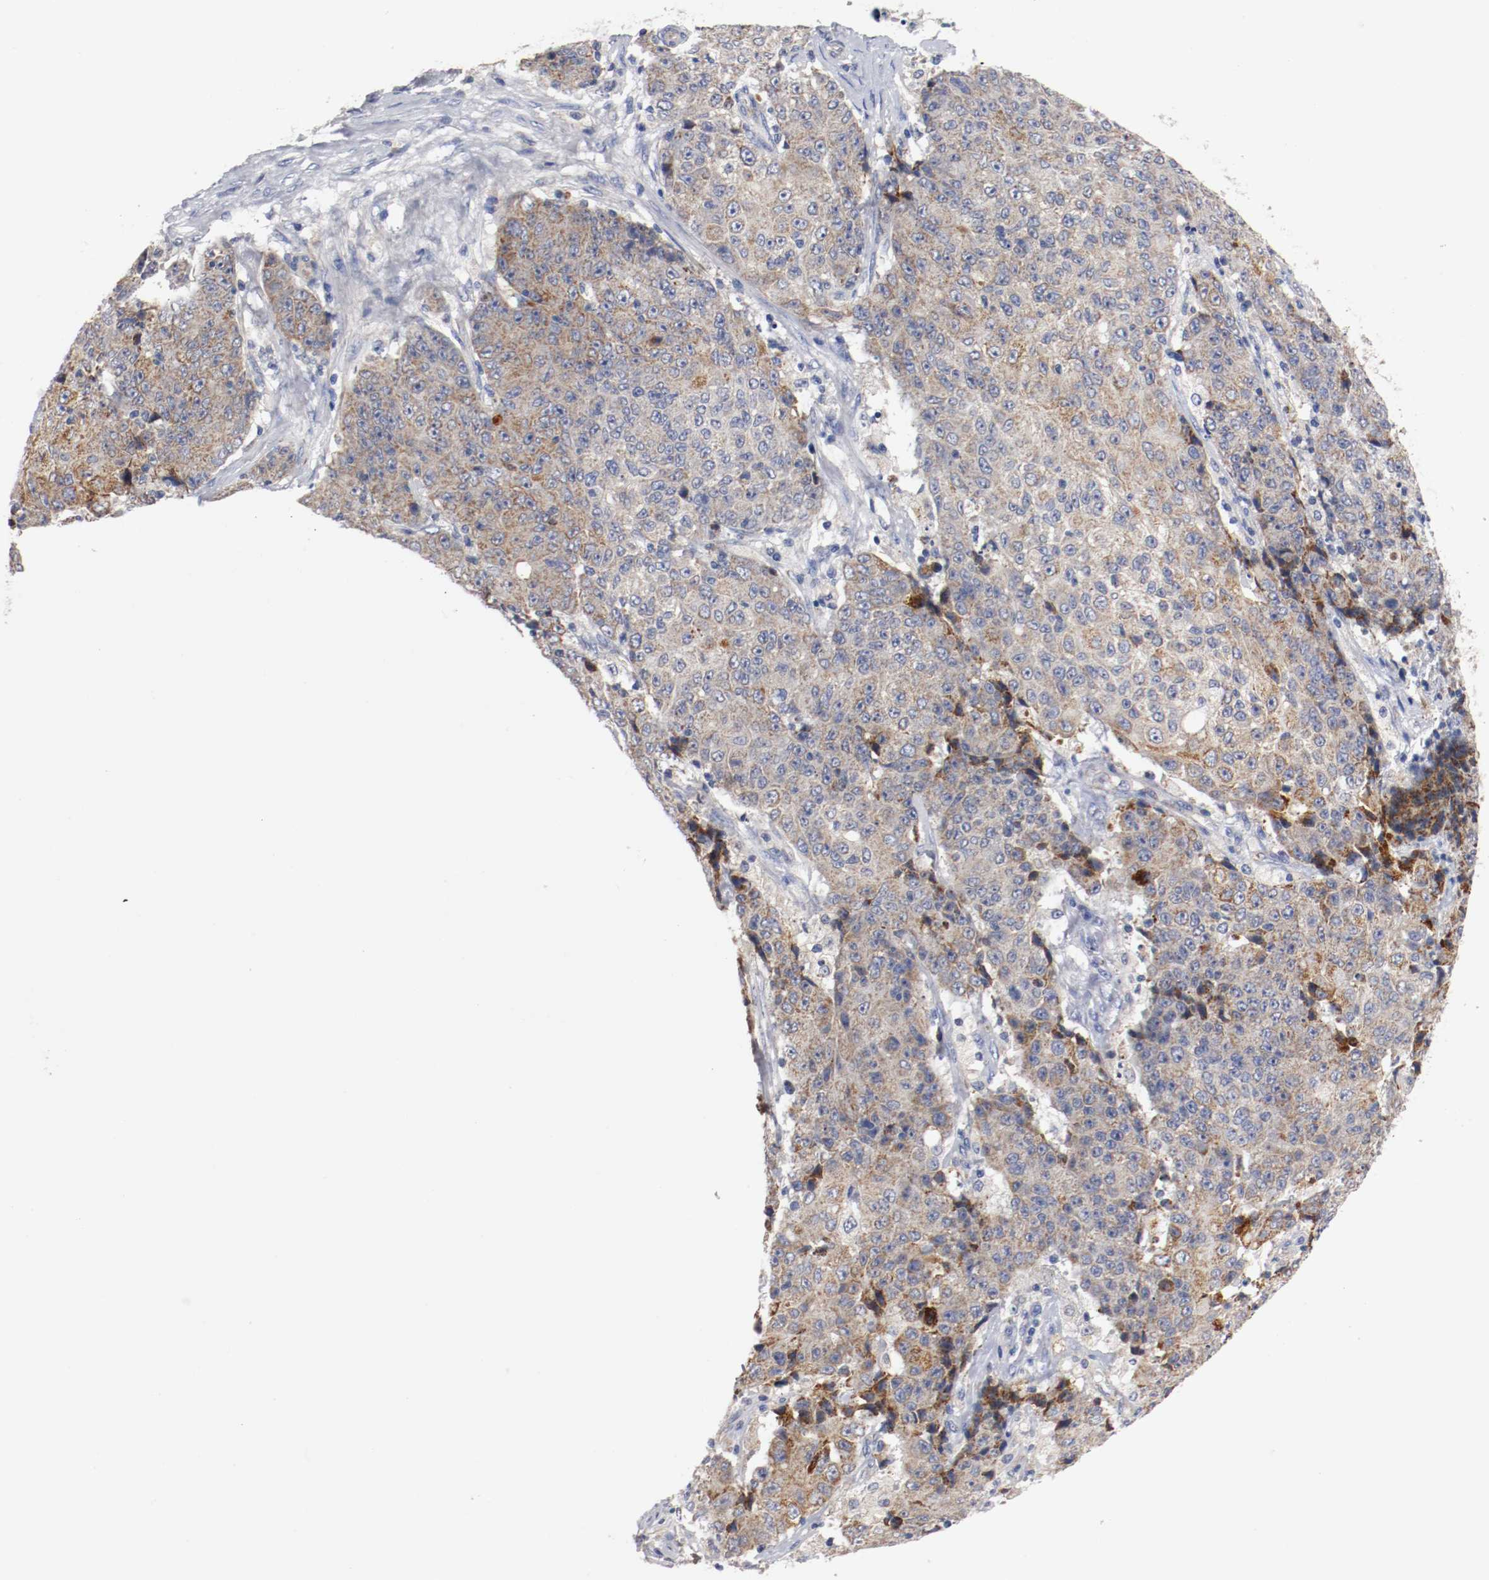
{"staining": {"intensity": "moderate", "quantity": ">75%", "location": "cytoplasmic/membranous"}, "tissue": "ovarian cancer", "cell_type": "Tumor cells", "image_type": "cancer", "snomed": [{"axis": "morphology", "description": "Carcinoma, endometroid"}, {"axis": "topography", "description": "Ovary"}], "caption": "This photomicrograph displays immunohistochemistry (IHC) staining of human ovarian cancer, with medium moderate cytoplasmic/membranous expression in about >75% of tumor cells.", "gene": "PCSK6", "patient": {"sex": "female", "age": 42}}